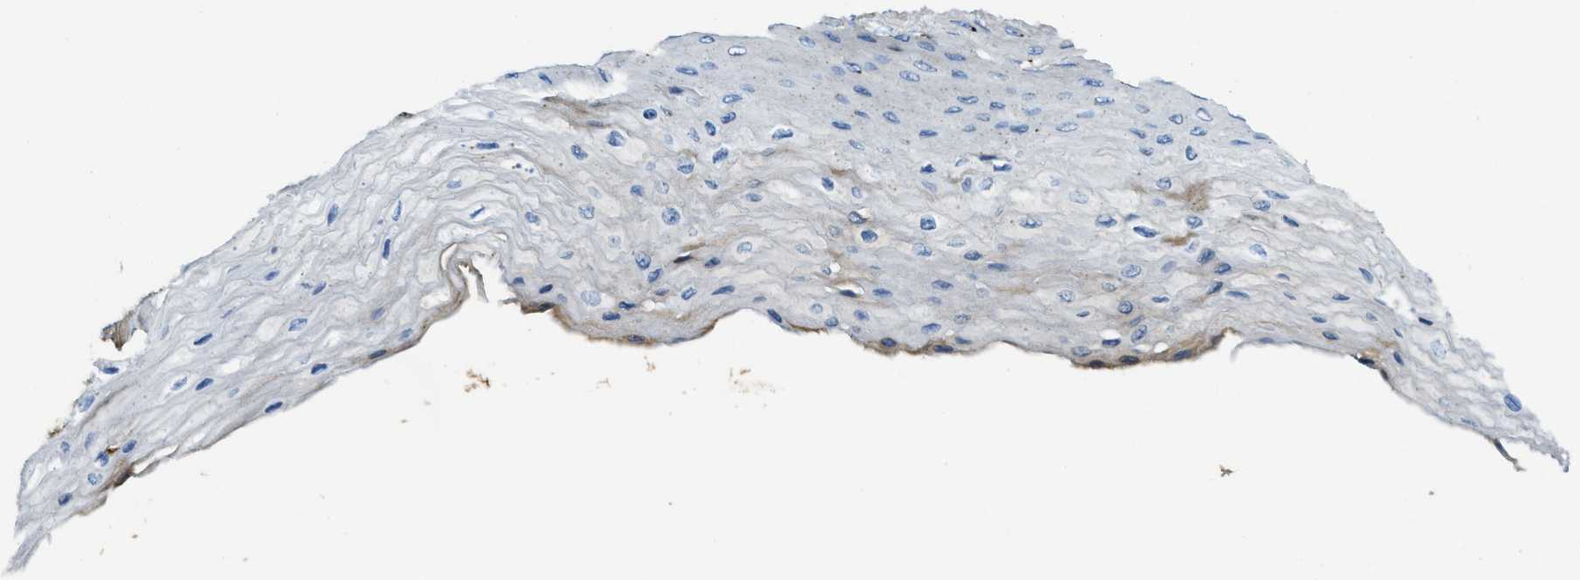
{"staining": {"intensity": "moderate", "quantity": "<25%", "location": "cytoplasmic/membranous"}, "tissue": "esophagus", "cell_type": "Squamous epithelial cells", "image_type": "normal", "snomed": [{"axis": "morphology", "description": "Normal tissue, NOS"}, {"axis": "topography", "description": "Esophagus"}], "caption": "A micrograph showing moderate cytoplasmic/membranous expression in about <25% of squamous epithelial cells in normal esophagus, as visualized by brown immunohistochemical staining.", "gene": "TRIM59", "patient": {"sex": "female", "age": 72}}